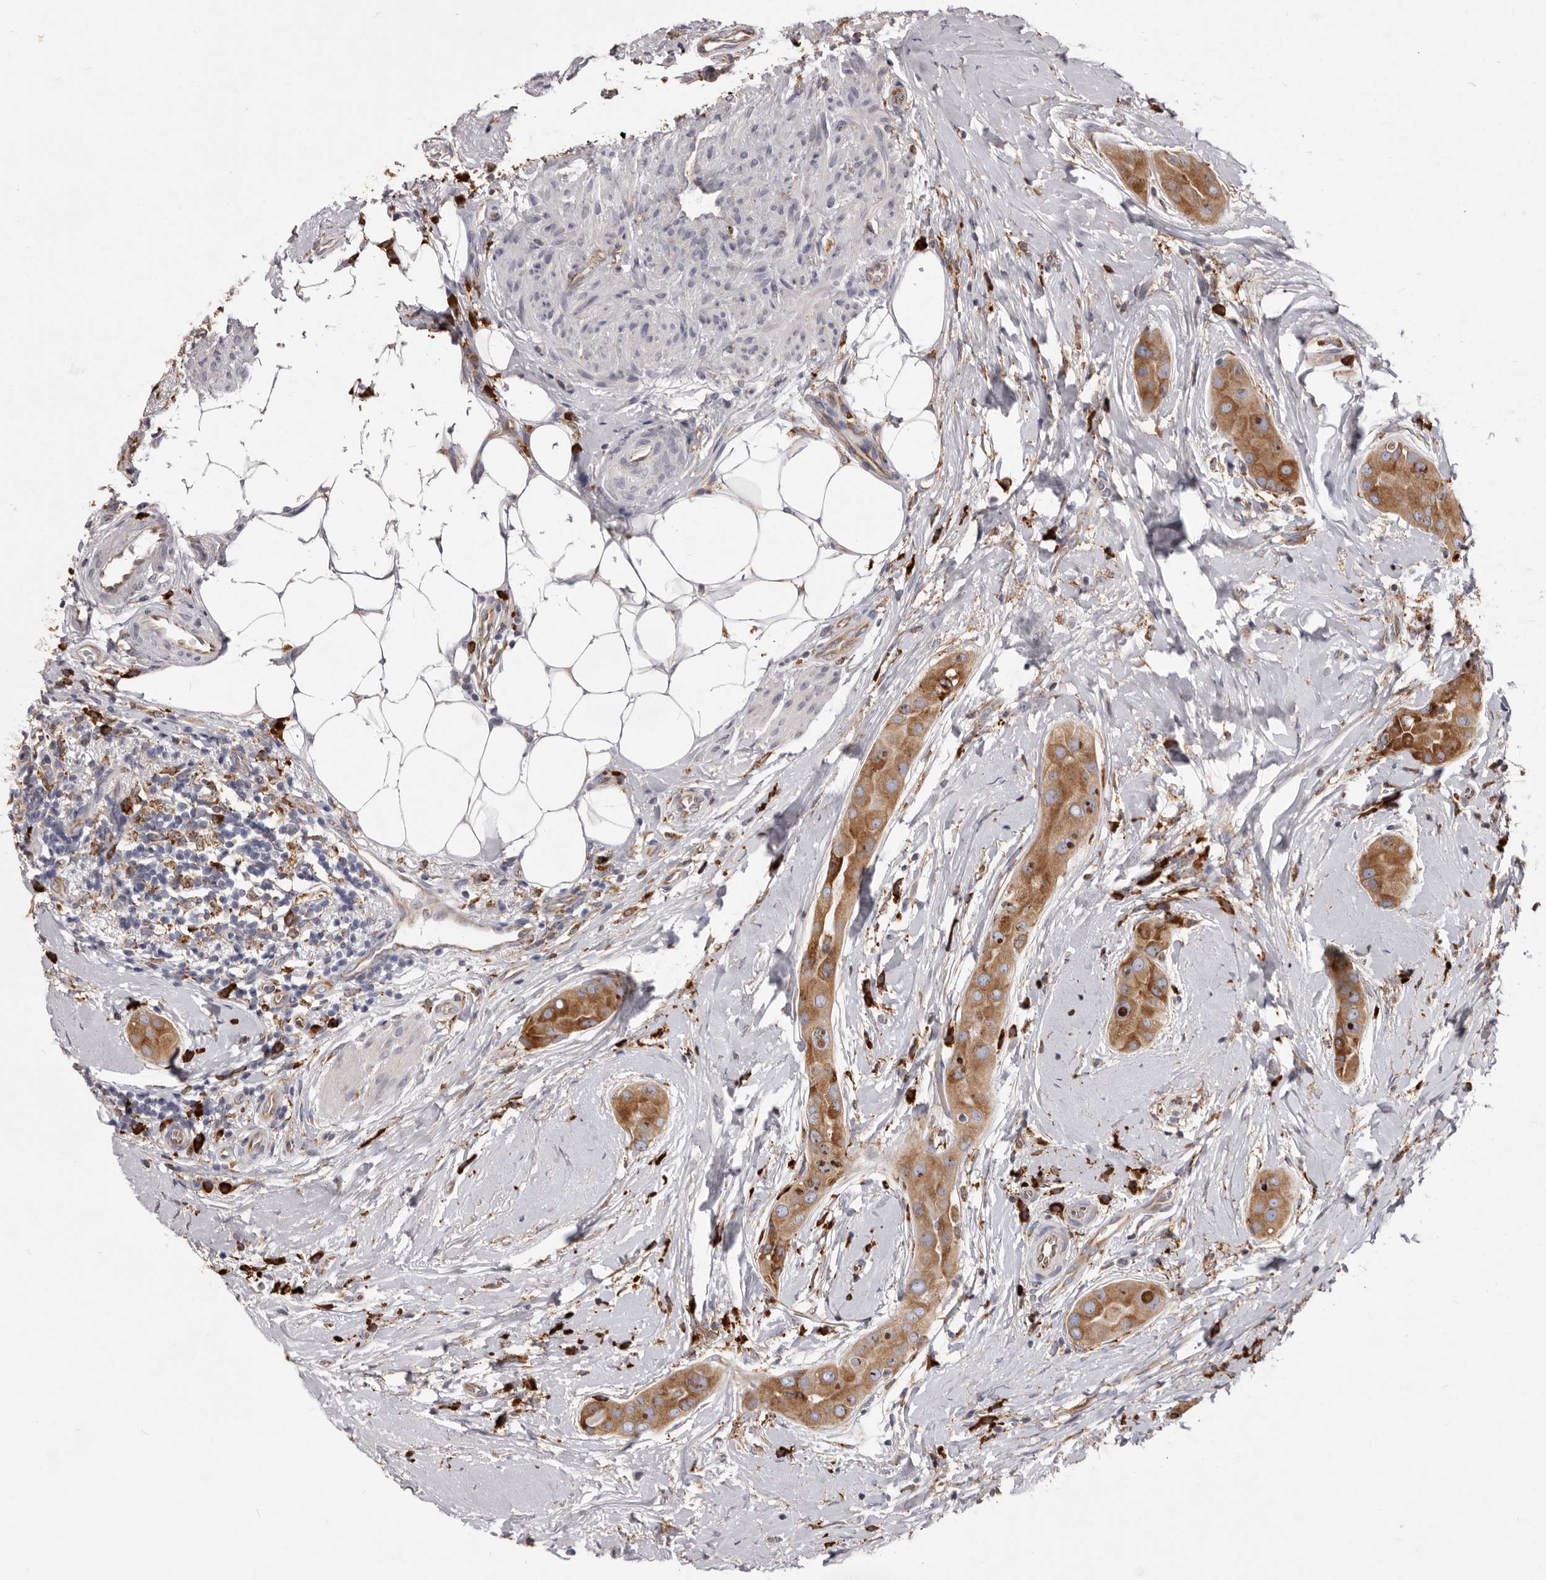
{"staining": {"intensity": "moderate", "quantity": ">75%", "location": "cytoplasmic/membranous"}, "tissue": "thyroid cancer", "cell_type": "Tumor cells", "image_type": "cancer", "snomed": [{"axis": "morphology", "description": "Papillary adenocarcinoma, NOS"}, {"axis": "topography", "description": "Thyroid gland"}], "caption": "An image of human papillary adenocarcinoma (thyroid) stained for a protein displays moderate cytoplasmic/membranous brown staining in tumor cells.", "gene": "QRSL1", "patient": {"sex": "male", "age": 33}}